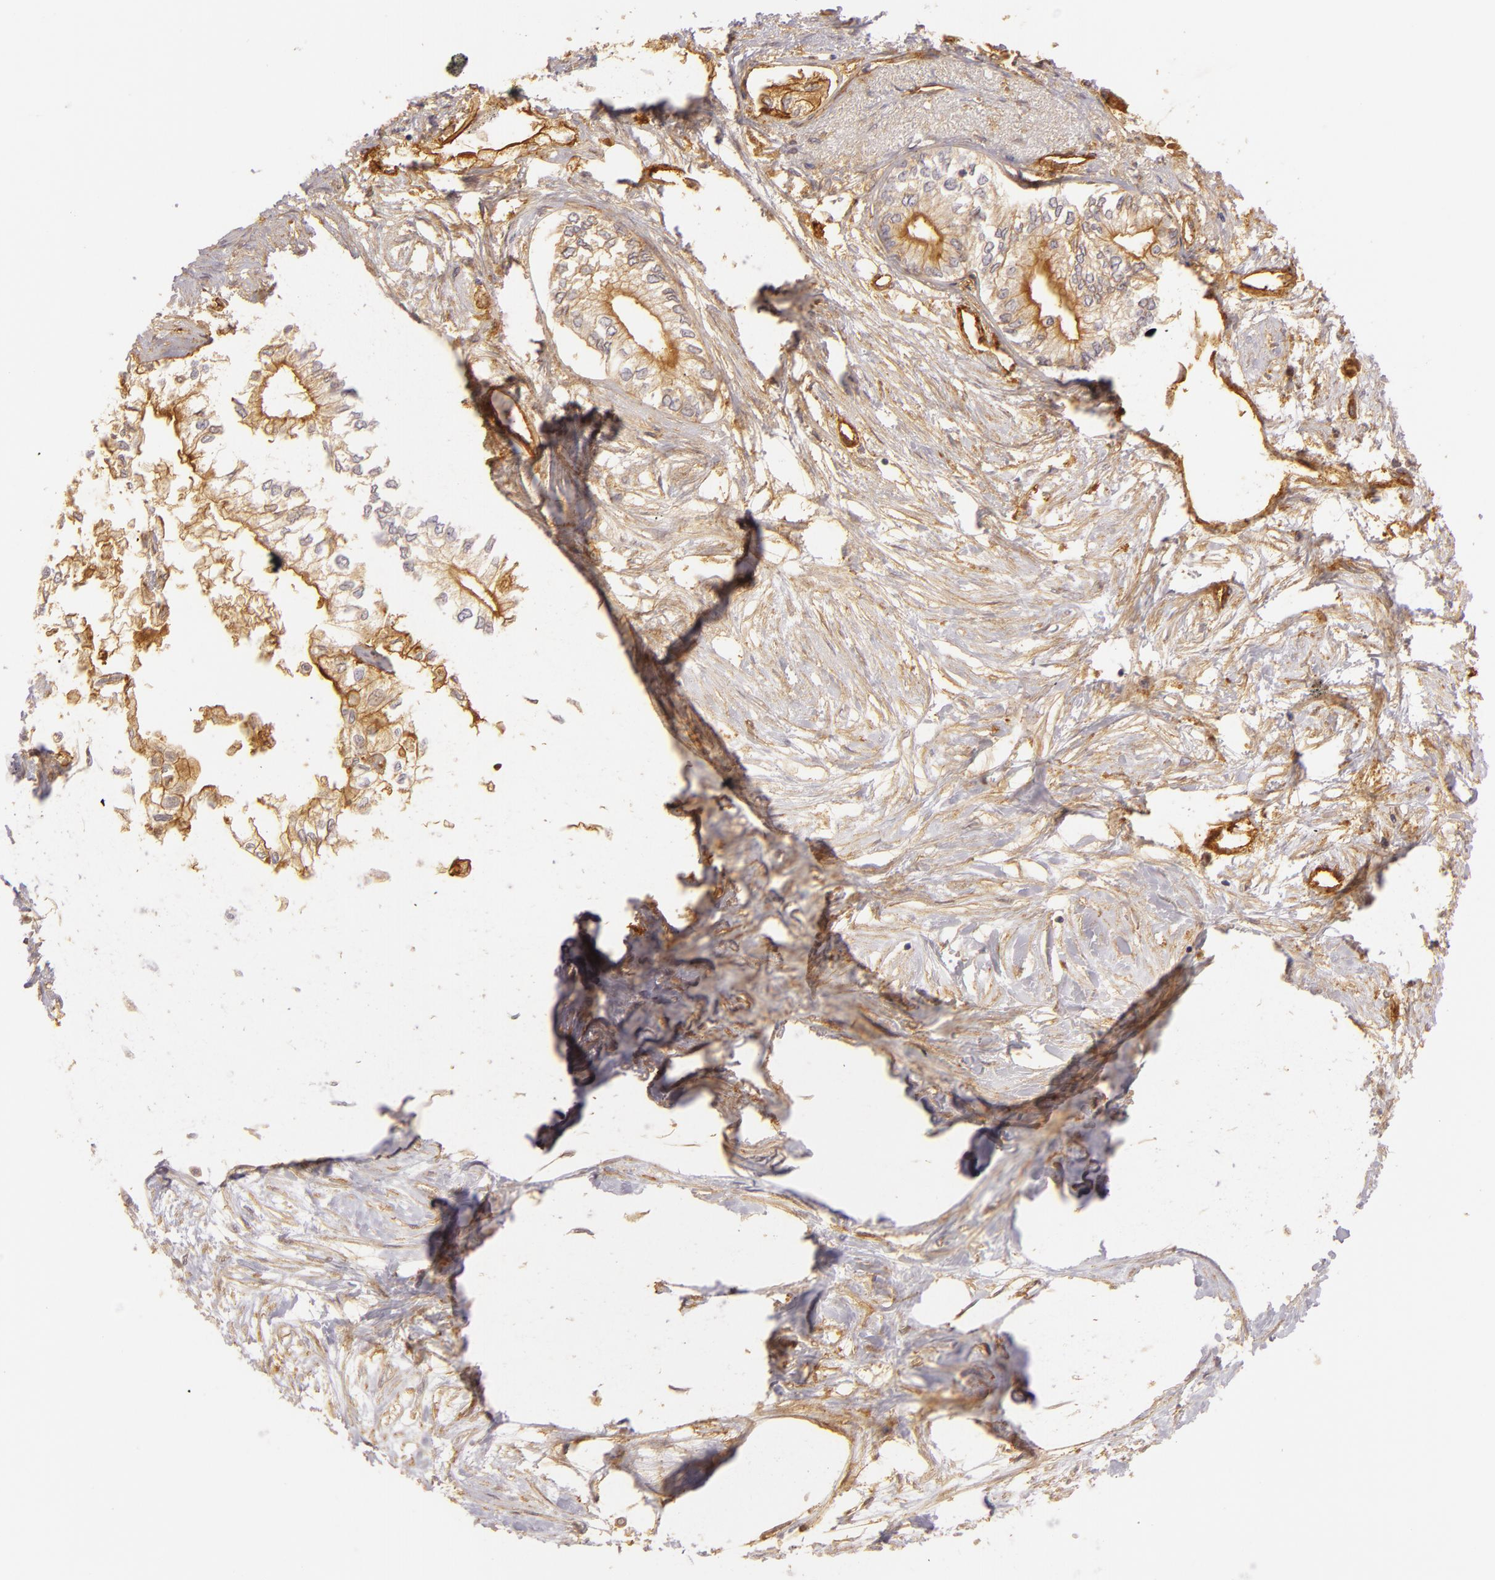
{"staining": {"intensity": "weak", "quantity": "25%-75%", "location": "cytoplasmic/membranous"}, "tissue": "pancreatic cancer", "cell_type": "Tumor cells", "image_type": "cancer", "snomed": [{"axis": "morphology", "description": "Adenocarcinoma, NOS"}, {"axis": "topography", "description": "Pancreas"}], "caption": "Protein staining of pancreatic cancer (adenocarcinoma) tissue reveals weak cytoplasmic/membranous positivity in about 25%-75% of tumor cells.", "gene": "CD59", "patient": {"sex": "male", "age": 79}}